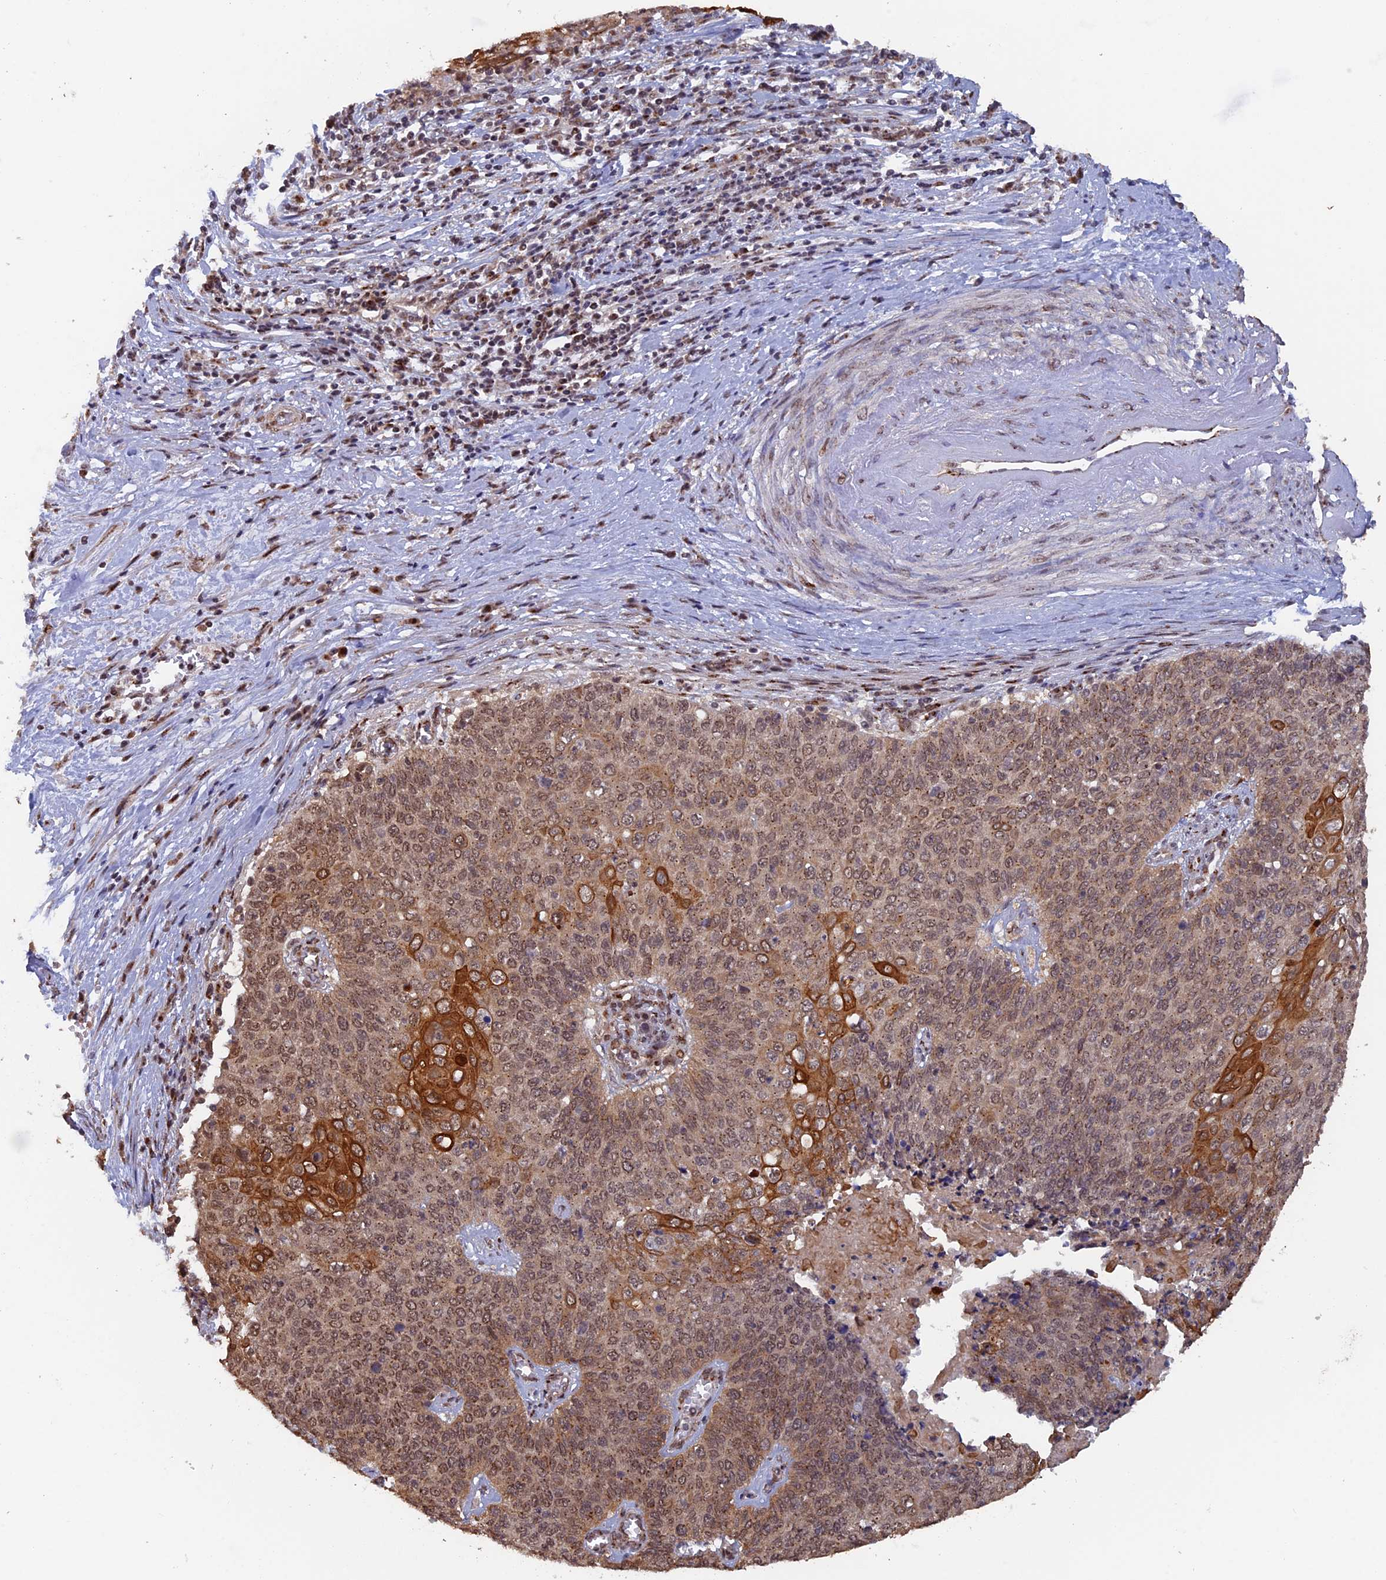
{"staining": {"intensity": "moderate", "quantity": ">75%", "location": "cytoplasmic/membranous,nuclear"}, "tissue": "cervical cancer", "cell_type": "Tumor cells", "image_type": "cancer", "snomed": [{"axis": "morphology", "description": "Squamous cell carcinoma, NOS"}, {"axis": "topography", "description": "Cervix"}], "caption": "This image displays cervical squamous cell carcinoma stained with immunohistochemistry (IHC) to label a protein in brown. The cytoplasmic/membranous and nuclear of tumor cells show moderate positivity for the protein. Nuclei are counter-stained blue.", "gene": "PIGQ", "patient": {"sex": "female", "age": 39}}